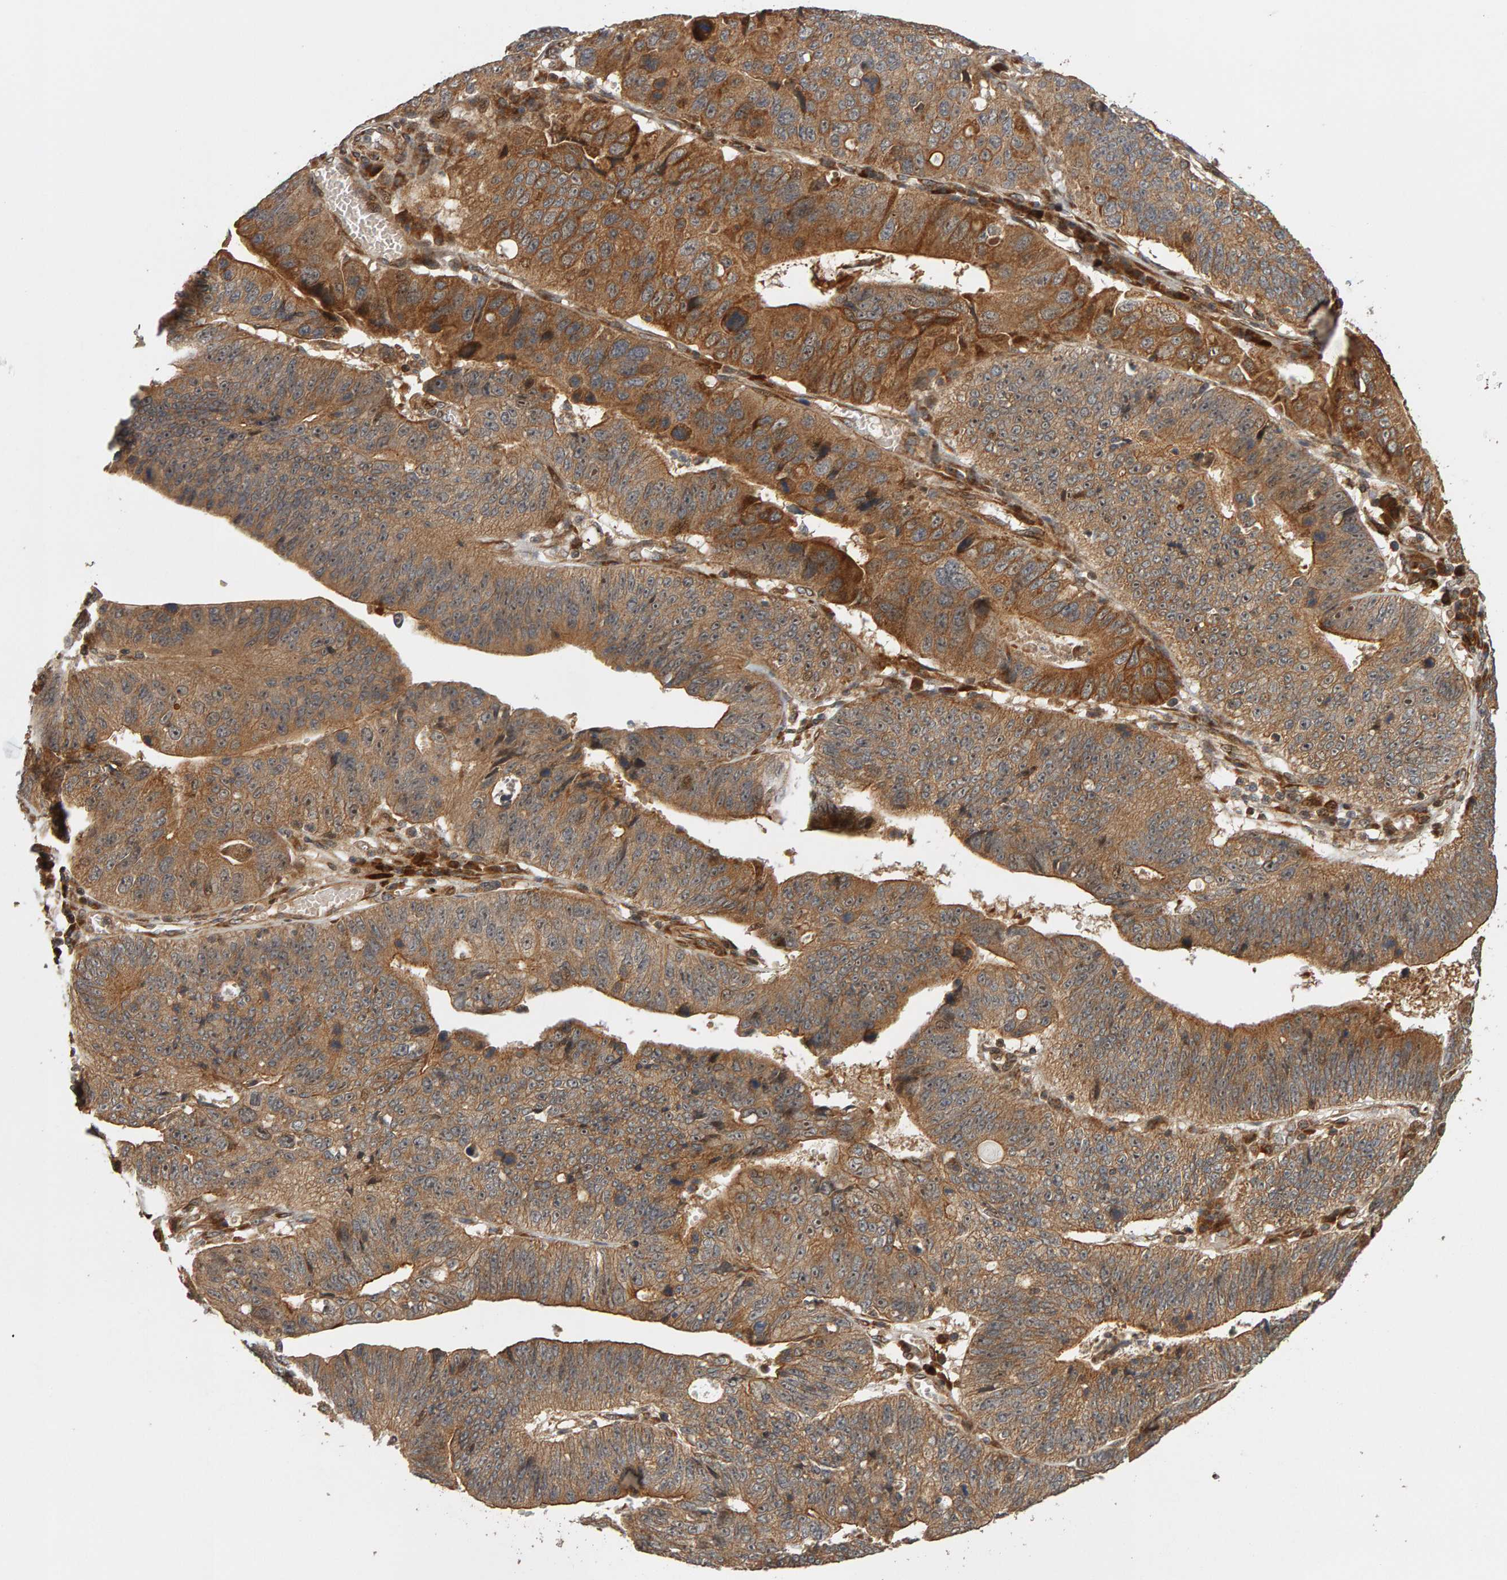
{"staining": {"intensity": "moderate", "quantity": ">75%", "location": "cytoplasmic/membranous"}, "tissue": "stomach cancer", "cell_type": "Tumor cells", "image_type": "cancer", "snomed": [{"axis": "morphology", "description": "Adenocarcinoma, NOS"}, {"axis": "topography", "description": "Stomach"}], "caption": "This is a photomicrograph of immunohistochemistry (IHC) staining of stomach cancer, which shows moderate staining in the cytoplasmic/membranous of tumor cells.", "gene": "ZFAND1", "patient": {"sex": "male", "age": 59}}